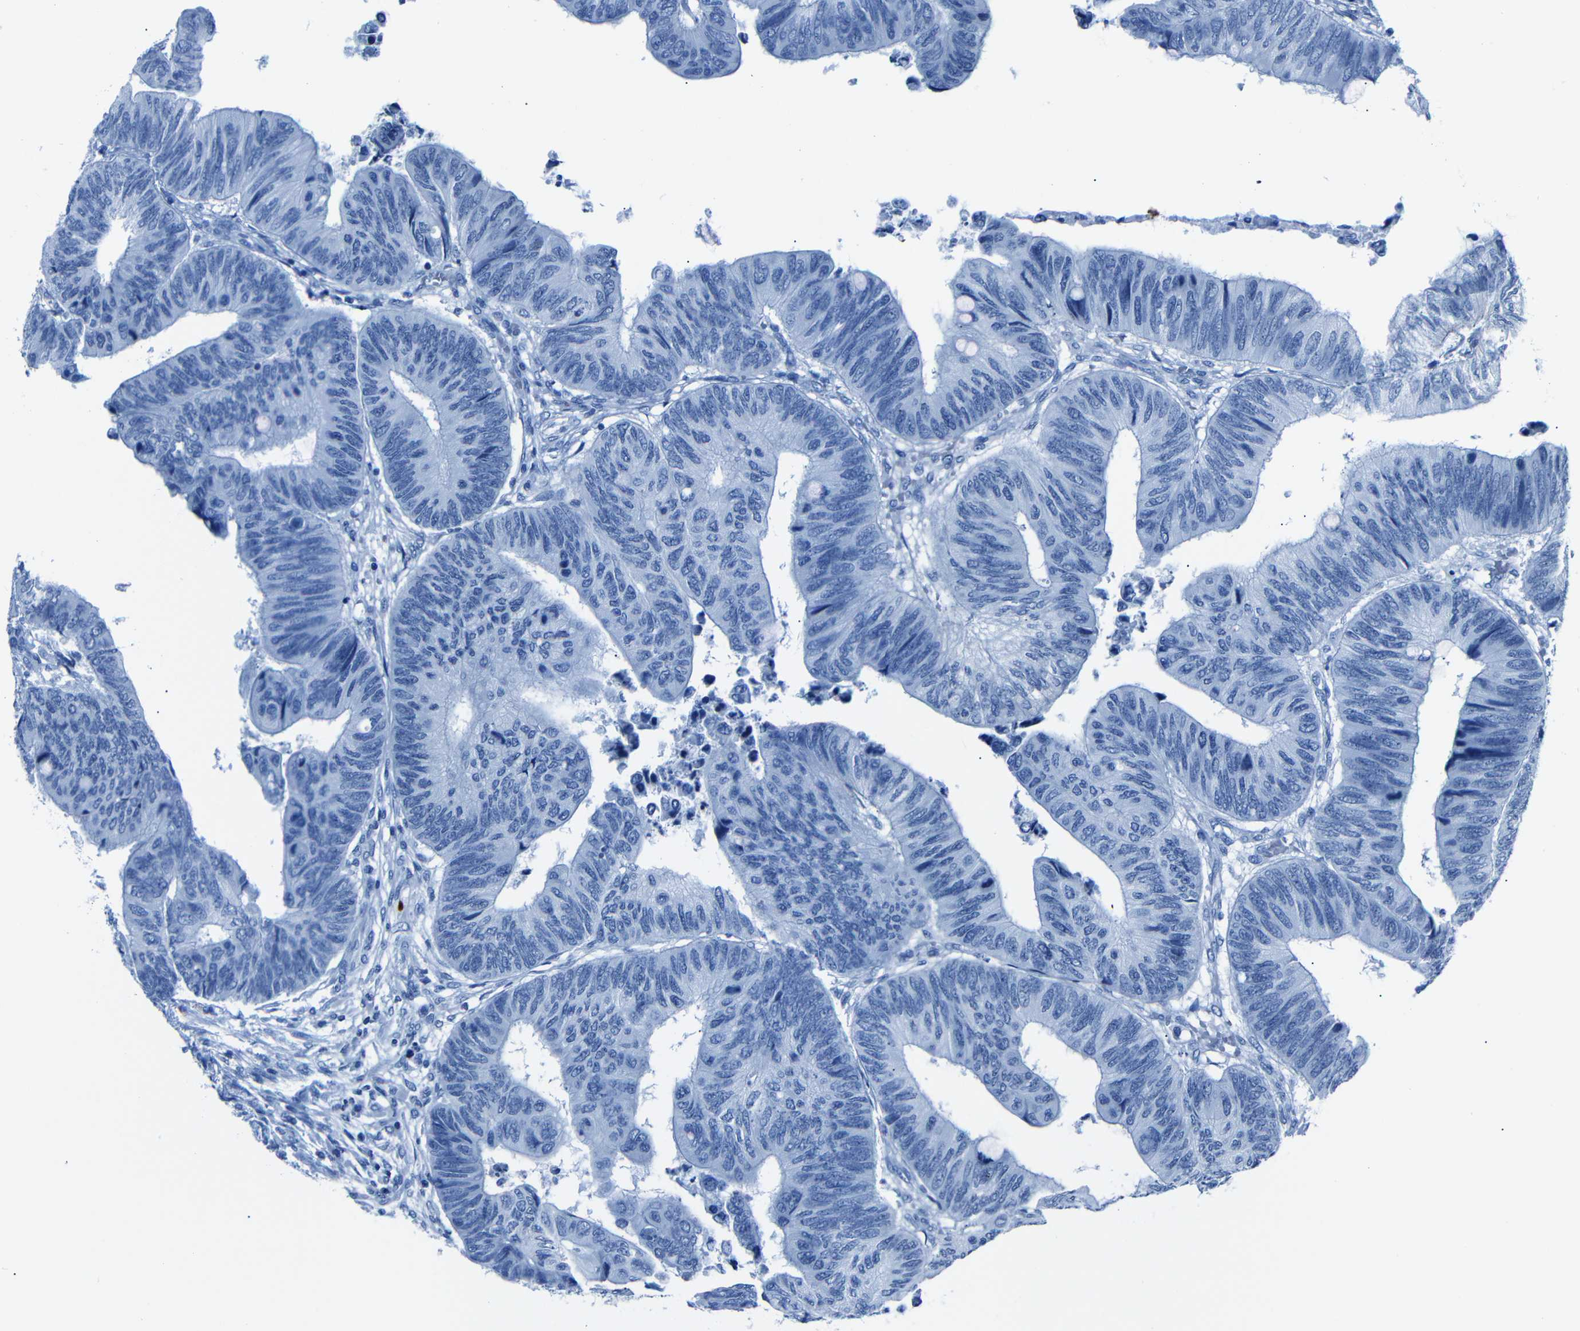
{"staining": {"intensity": "negative", "quantity": "none", "location": "none"}, "tissue": "colorectal cancer", "cell_type": "Tumor cells", "image_type": "cancer", "snomed": [{"axis": "morphology", "description": "Normal tissue, NOS"}, {"axis": "morphology", "description": "Adenocarcinoma, NOS"}, {"axis": "topography", "description": "Rectum"}, {"axis": "topography", "description": "Peripheral nerve tissue"}], "caption": "Tumor cells are negative for brown protein staining in adenocarcinoma (colorectal).", "gene": "CLDN11", "patient": {"sex": "male", "age": 92}}